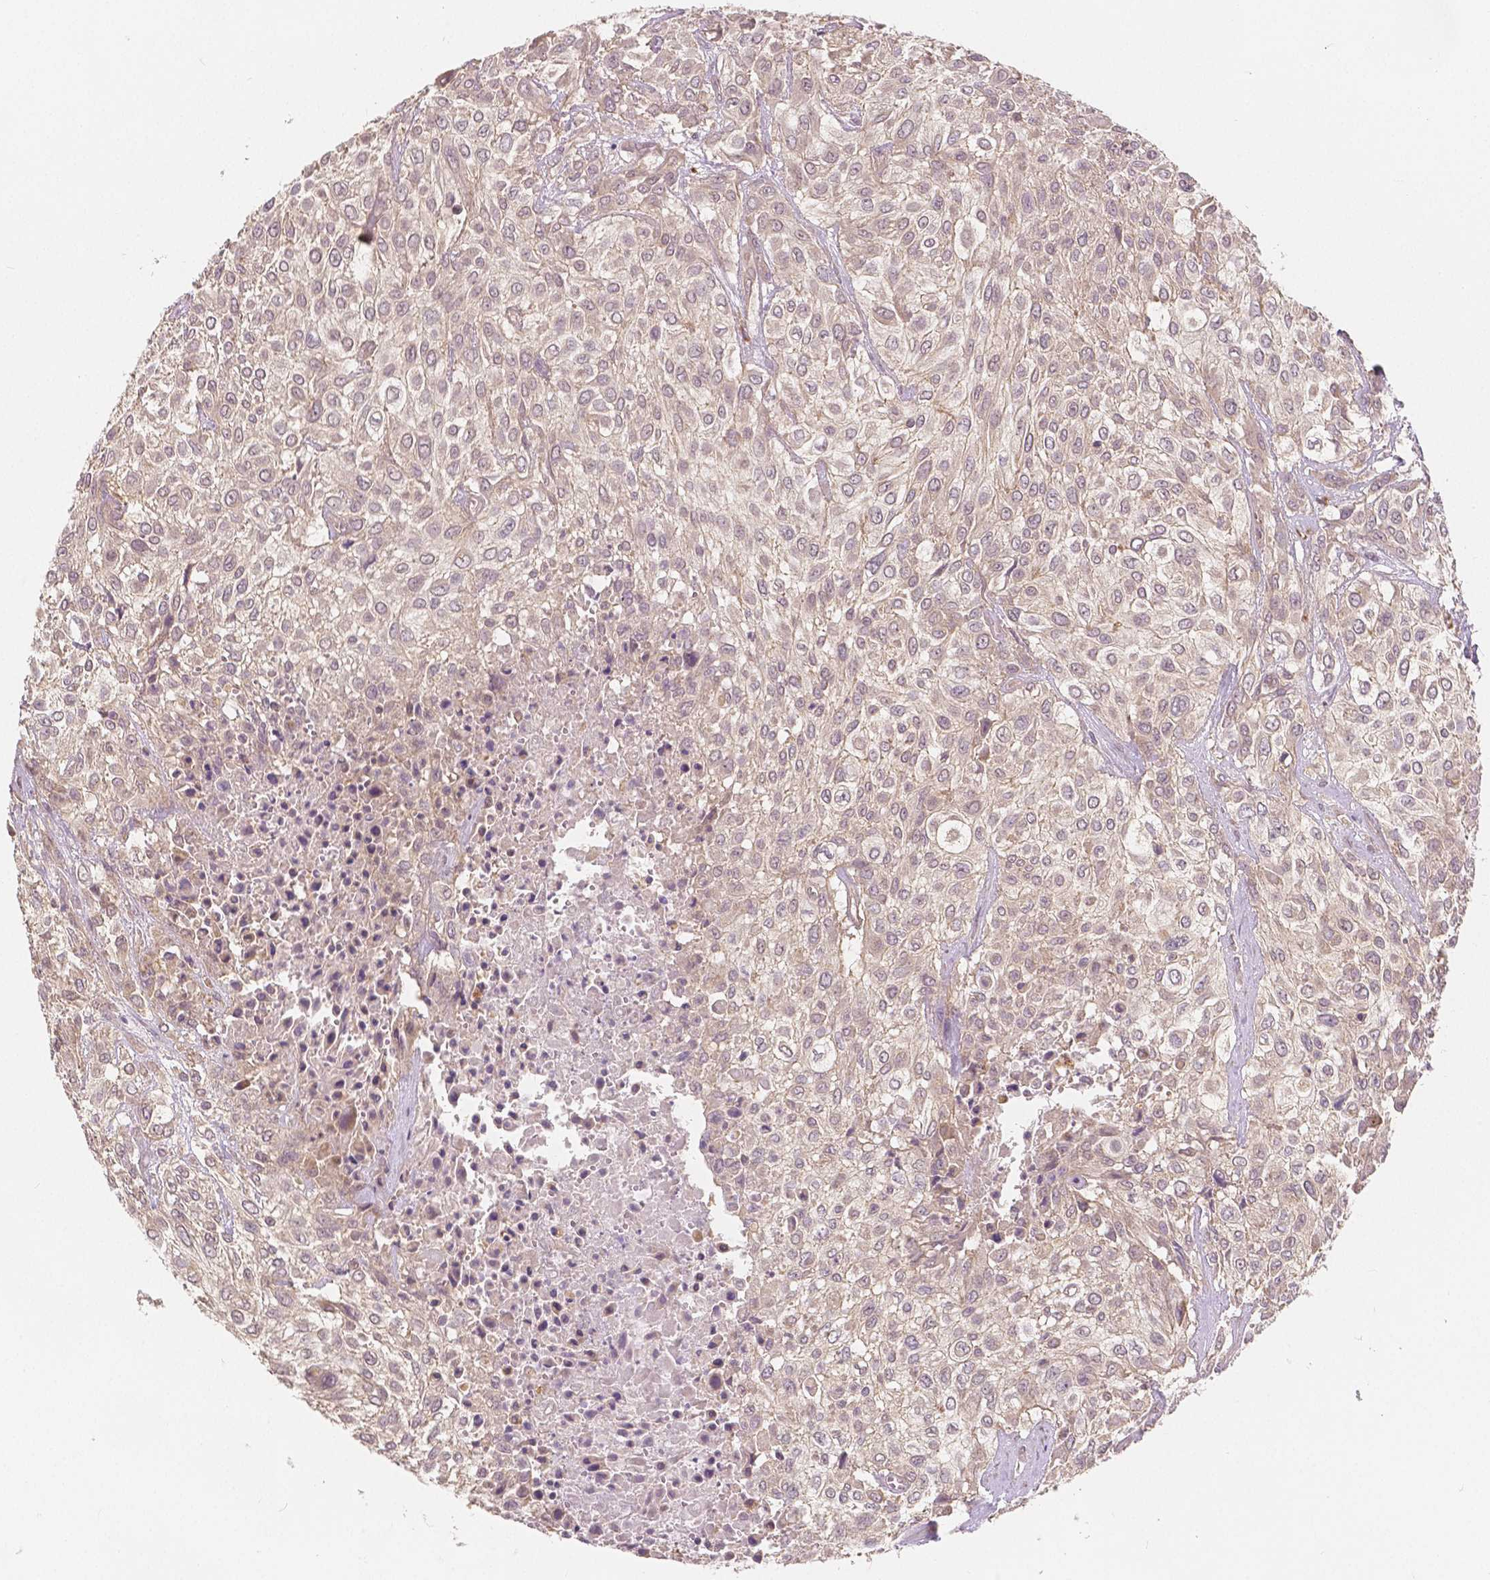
{"staining": {"intensity": "weak", "quantity": "<25%", "location": "cytoplasmic/membranous"}, "tissue": "urothelial cancer", "cell_type": "Tumor cells", "image_type": "cancer", "snomed": [{"axis": "morphology", "description": "Urothelial carcinoma, High grade"}, {"axis": "topography", "description": "Urinary bladder"}], "caption": "This is an immunohistochemistry (IHC) image of human urothelial cancer. There is no expression in tumor cells.", "gene": "SNX12", "patient": {"sex": "male", "age": 57}}